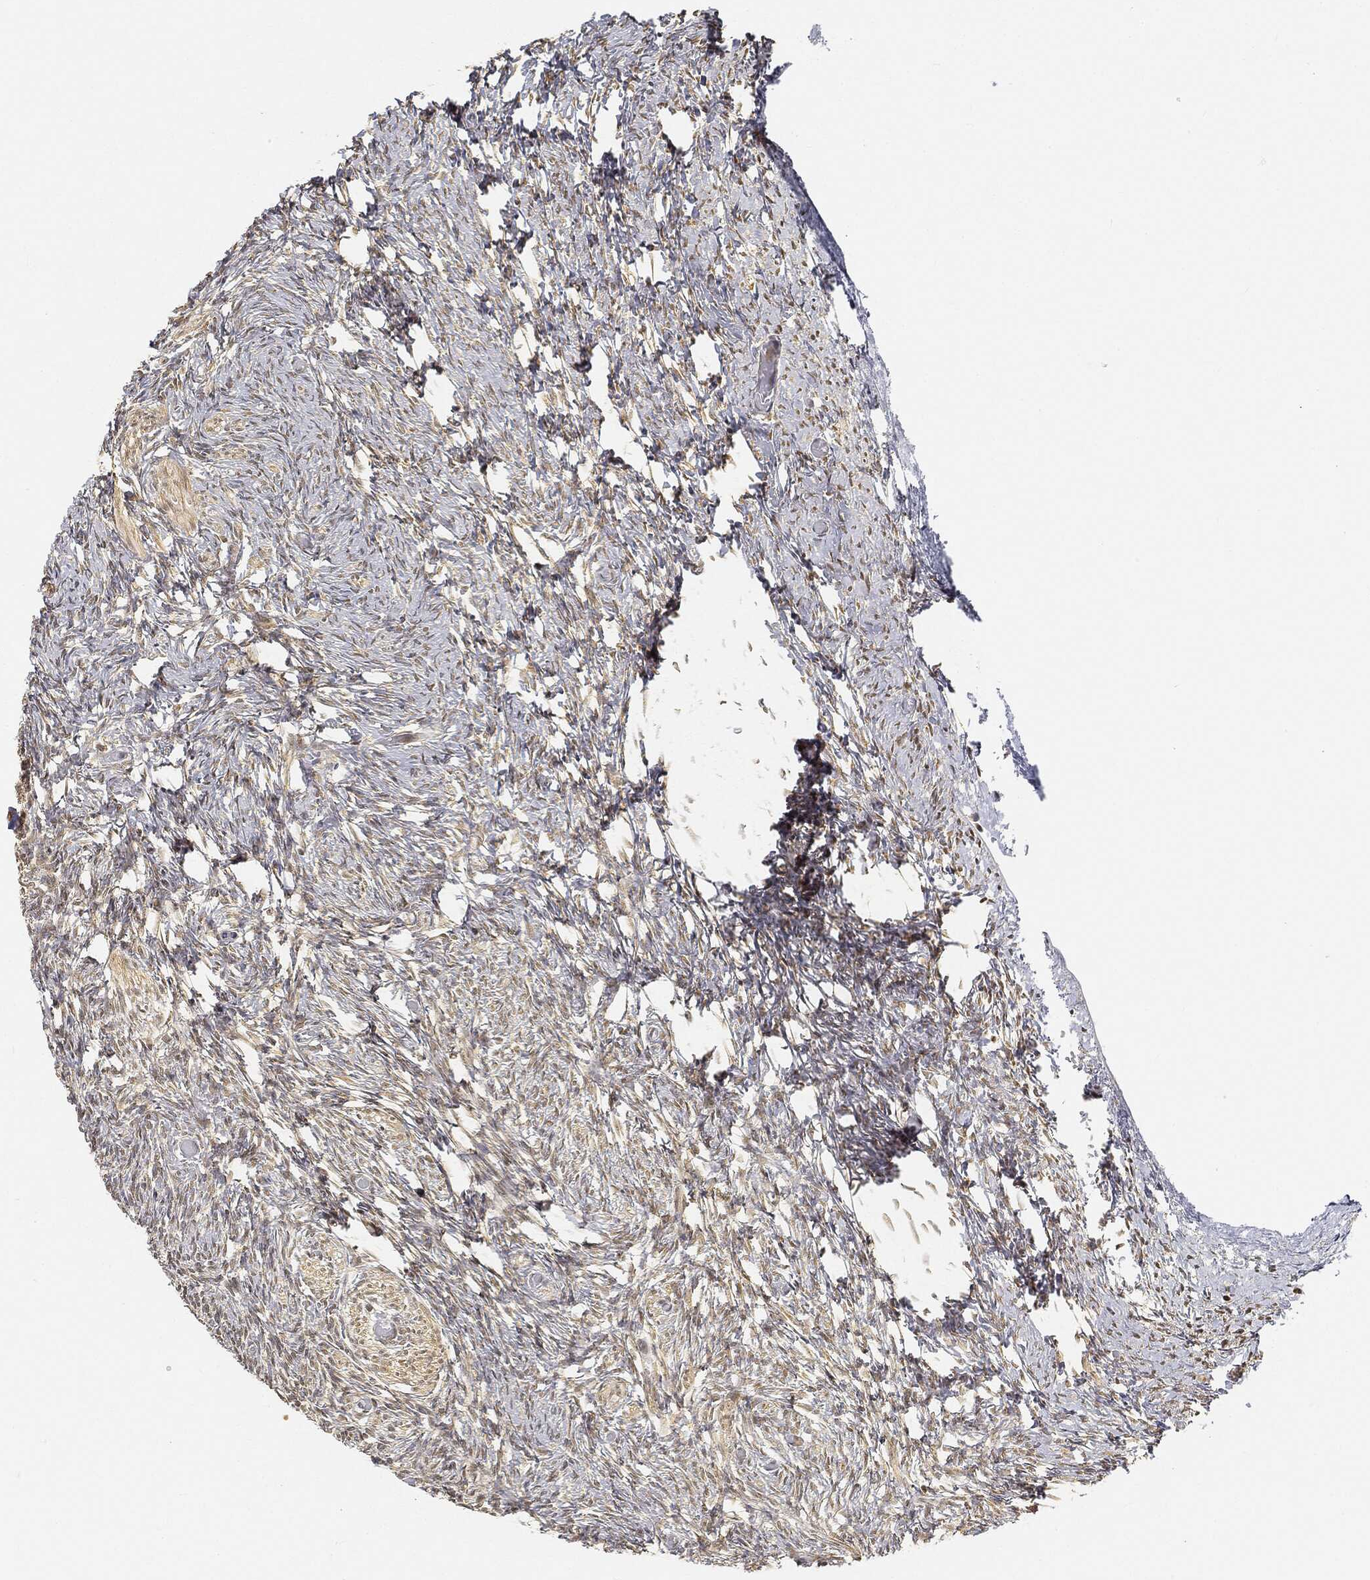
{"staining": {"intensity": "moderate", "quantity": "25%-75%", "location": "nuclear"}, "tissue": "ovary", "cell_type": "Follicle cells", "image_type": "normal", "snomed": [{"axis": "morphology", "description": "Normal tissue, NOS"}, {"axis": "topography", "description": "Ovary"}], "caption": "This is a photomicrograph of IHC staining of unremarkable ovary, which shows moderate positivity in the nuclear of follicle cells.", "gene": "RSRC2", "patient": {"sex": "female", "age": 39}}